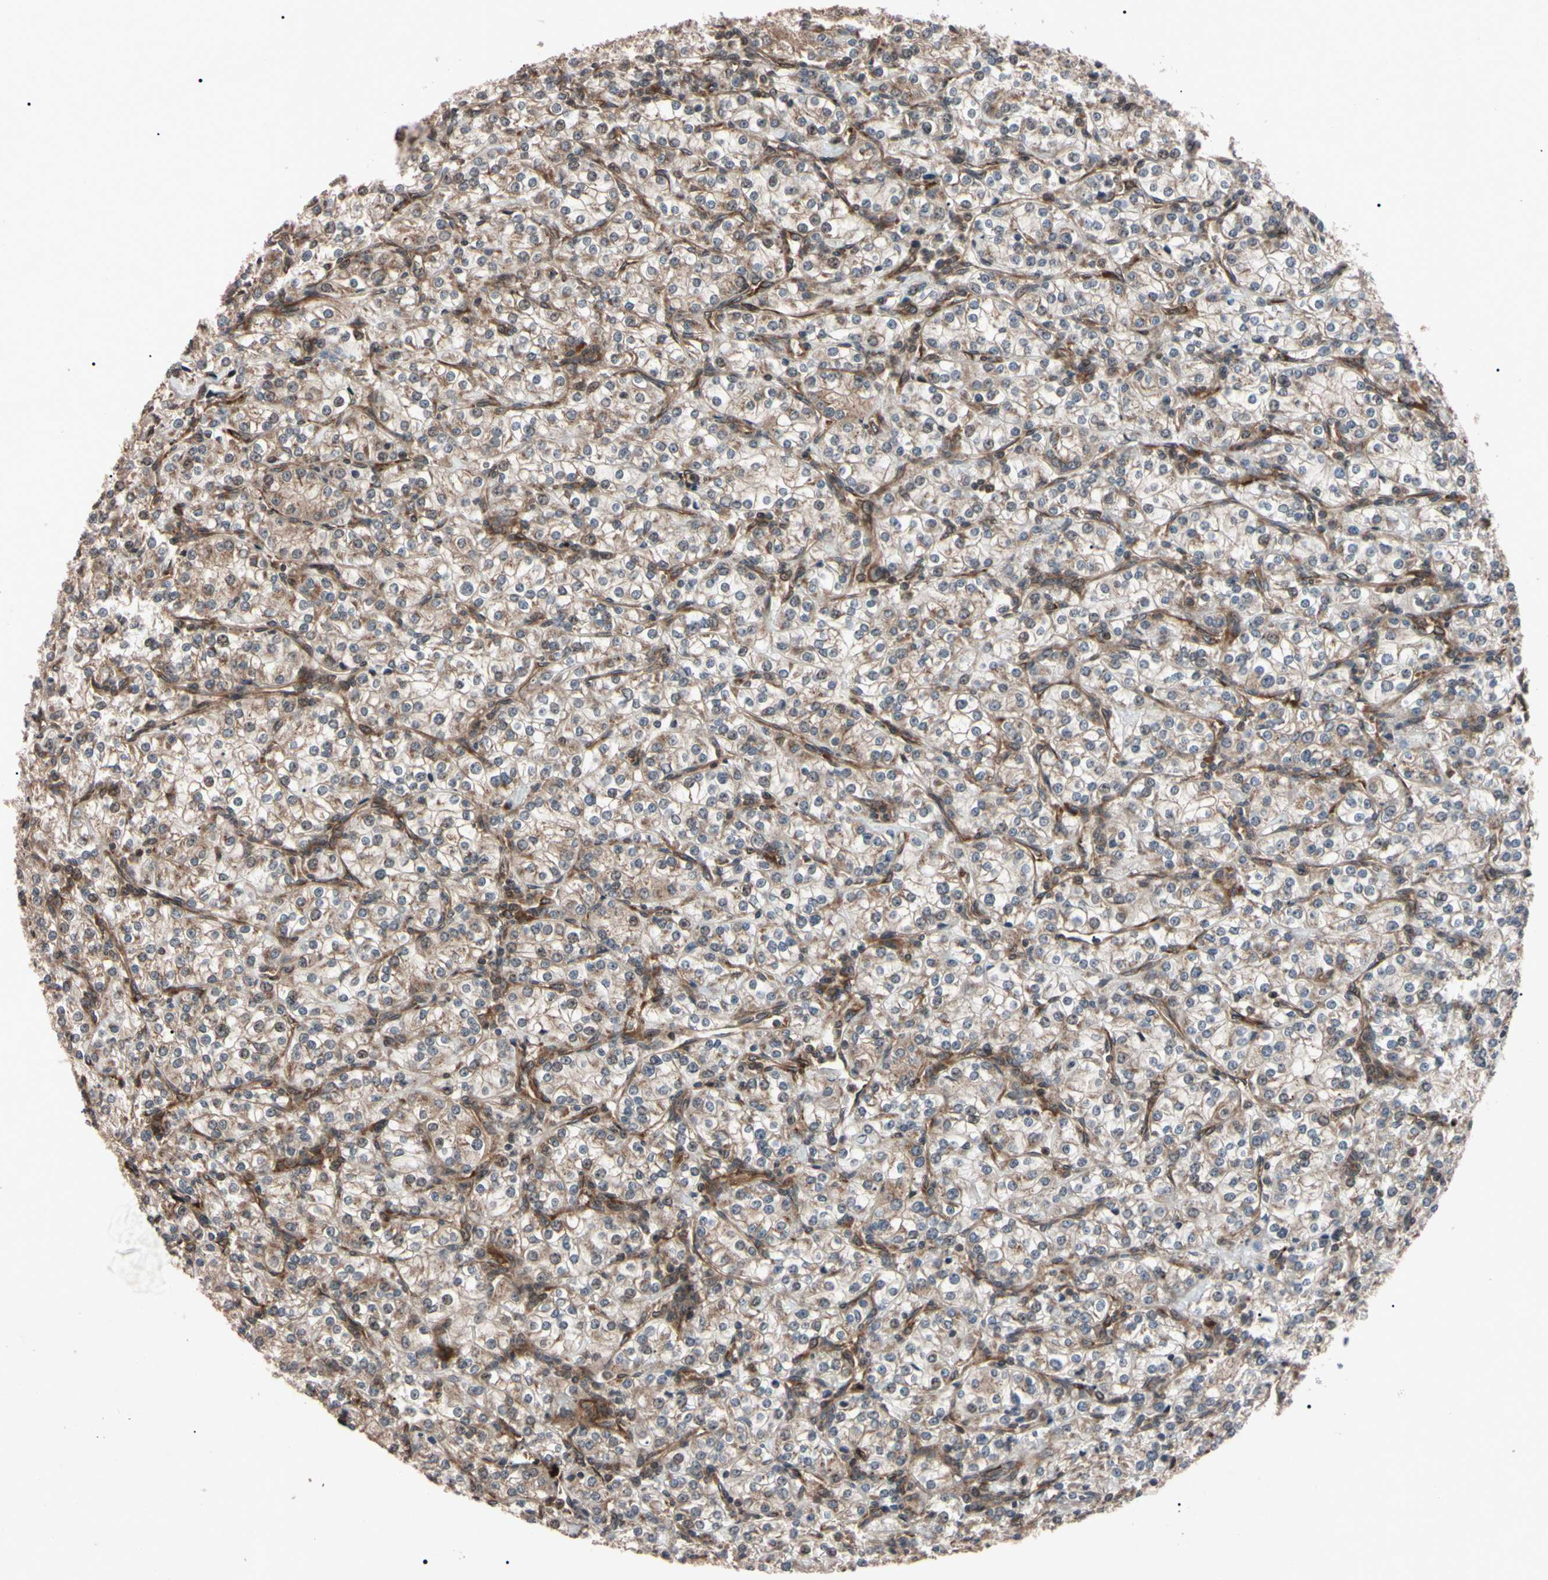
{"staining": {"intensity": "moderate", "quantity": "25%-75%", "location": "cytoplasmic/membranous"}, "tissue": "renal cancer", "cell_type": "Tumor cells", "image_type": "cancer", "snomed": [{"axis": "morphology", "description": "Adenocarcinoma, NOS"}, {"axis": "topography", "description": "Kidney"}], "caption": "Moderate cytoplasmic/membranous protein positivity is appreciated in approximately 25%-75% of tumor cells in renal cancer. Ihc stains the protein of interest in brown and the nuclei are stained blue.", "gene": "GUCY1B1", "patient": {"sex": "male", "age": 77}}